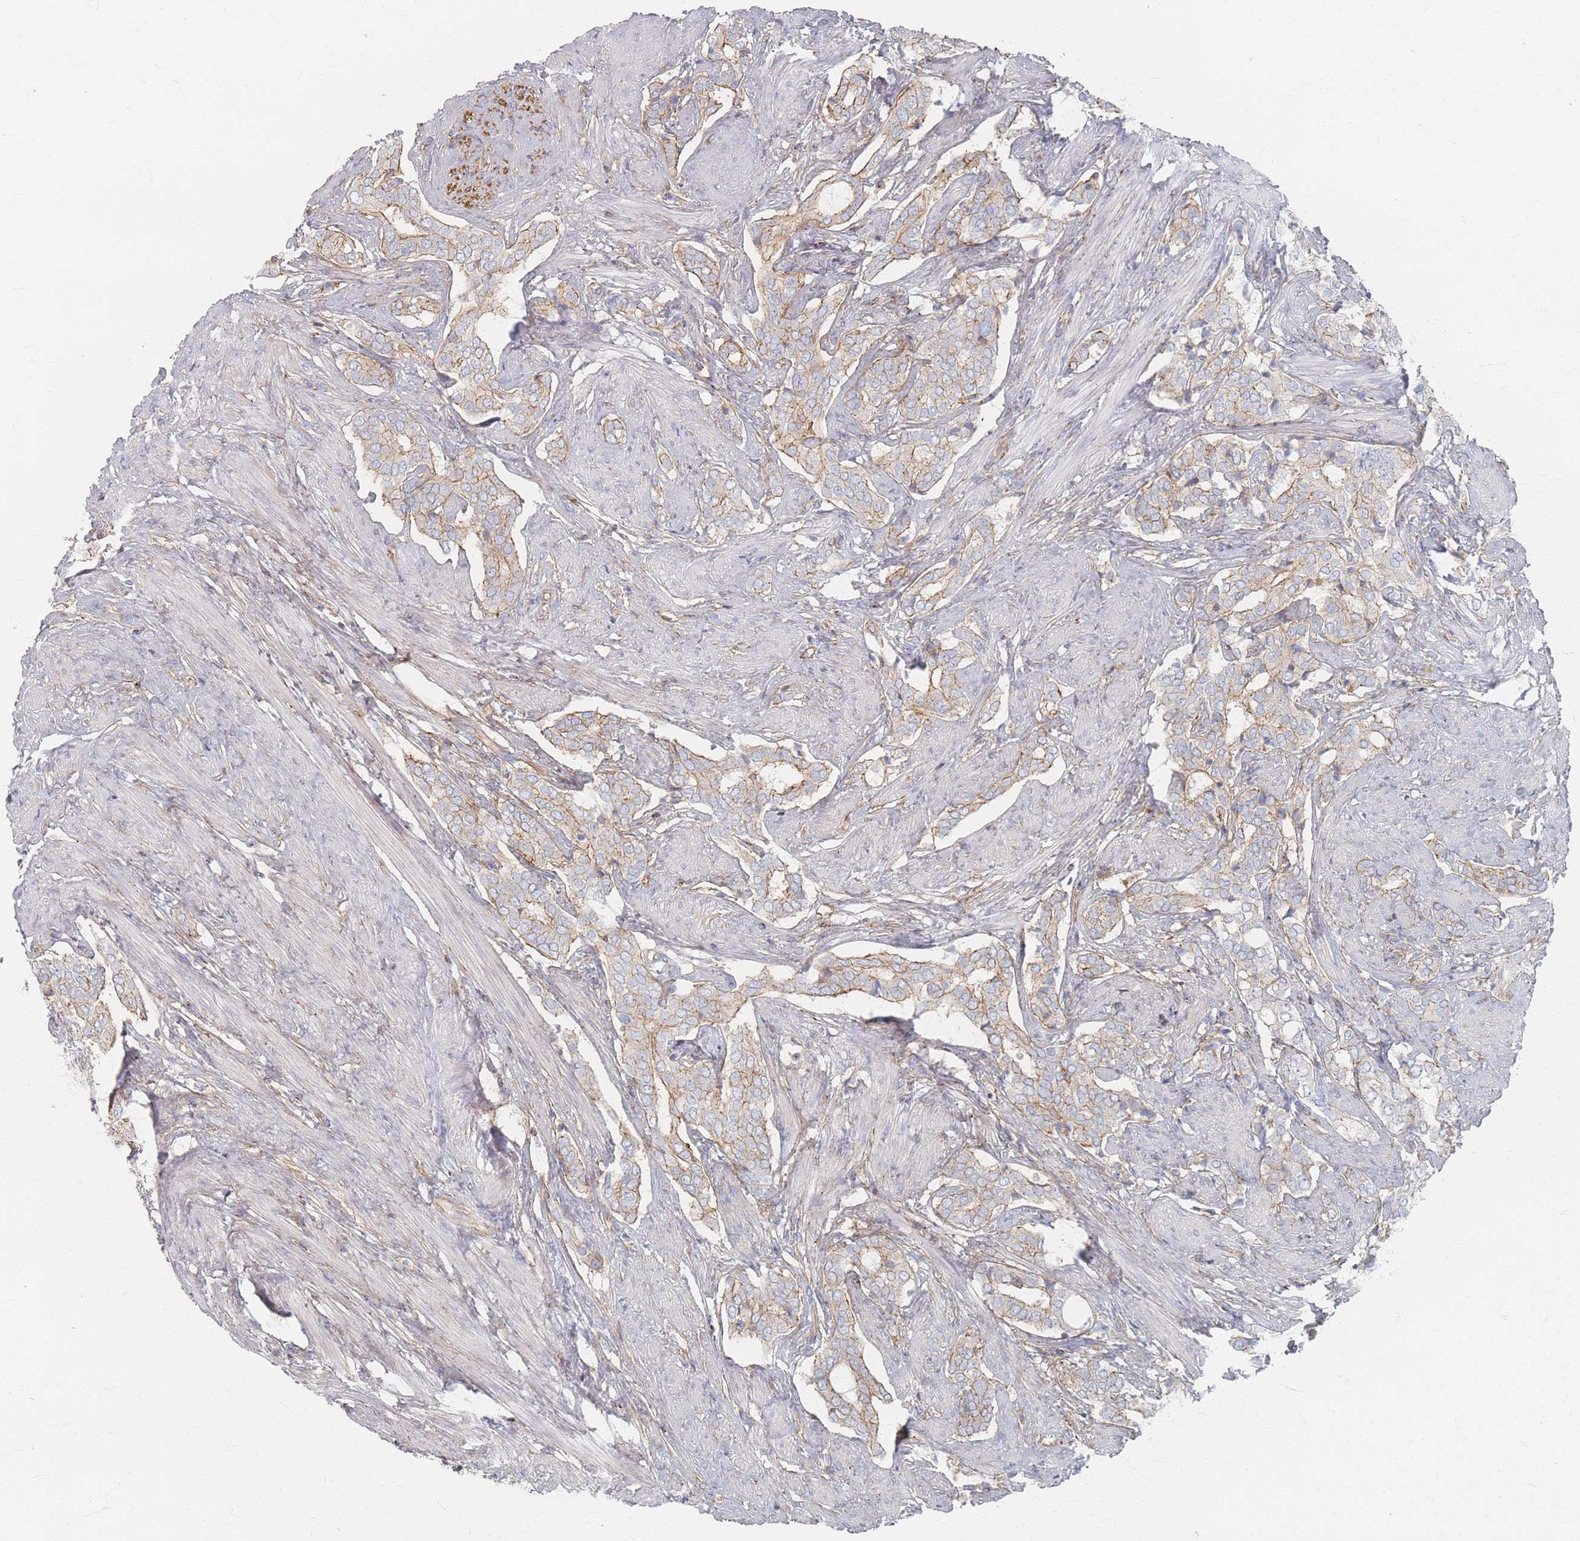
{"staining": {"intensity": "weak", "quantity": "25%-75%", "location": "cytoplasmic/membranous"}, "tissue": "prostate cancer", "cell_type": "Tumor cells", "image_type": "cancer", "snomed": [{"axis": "morphology", "description": "Adenocarcinoma, High grade"}, {"axis": "topography", "description": "Prostate"}], "caption": "This histopathology image shows IHC staining of human prostate cancer, with low weak cytoplasmic/membranous positivity in approximately 25%-75% of tumor cells.", "gene": "GNB1", "patient": {"sex": "male", "age": 71}}